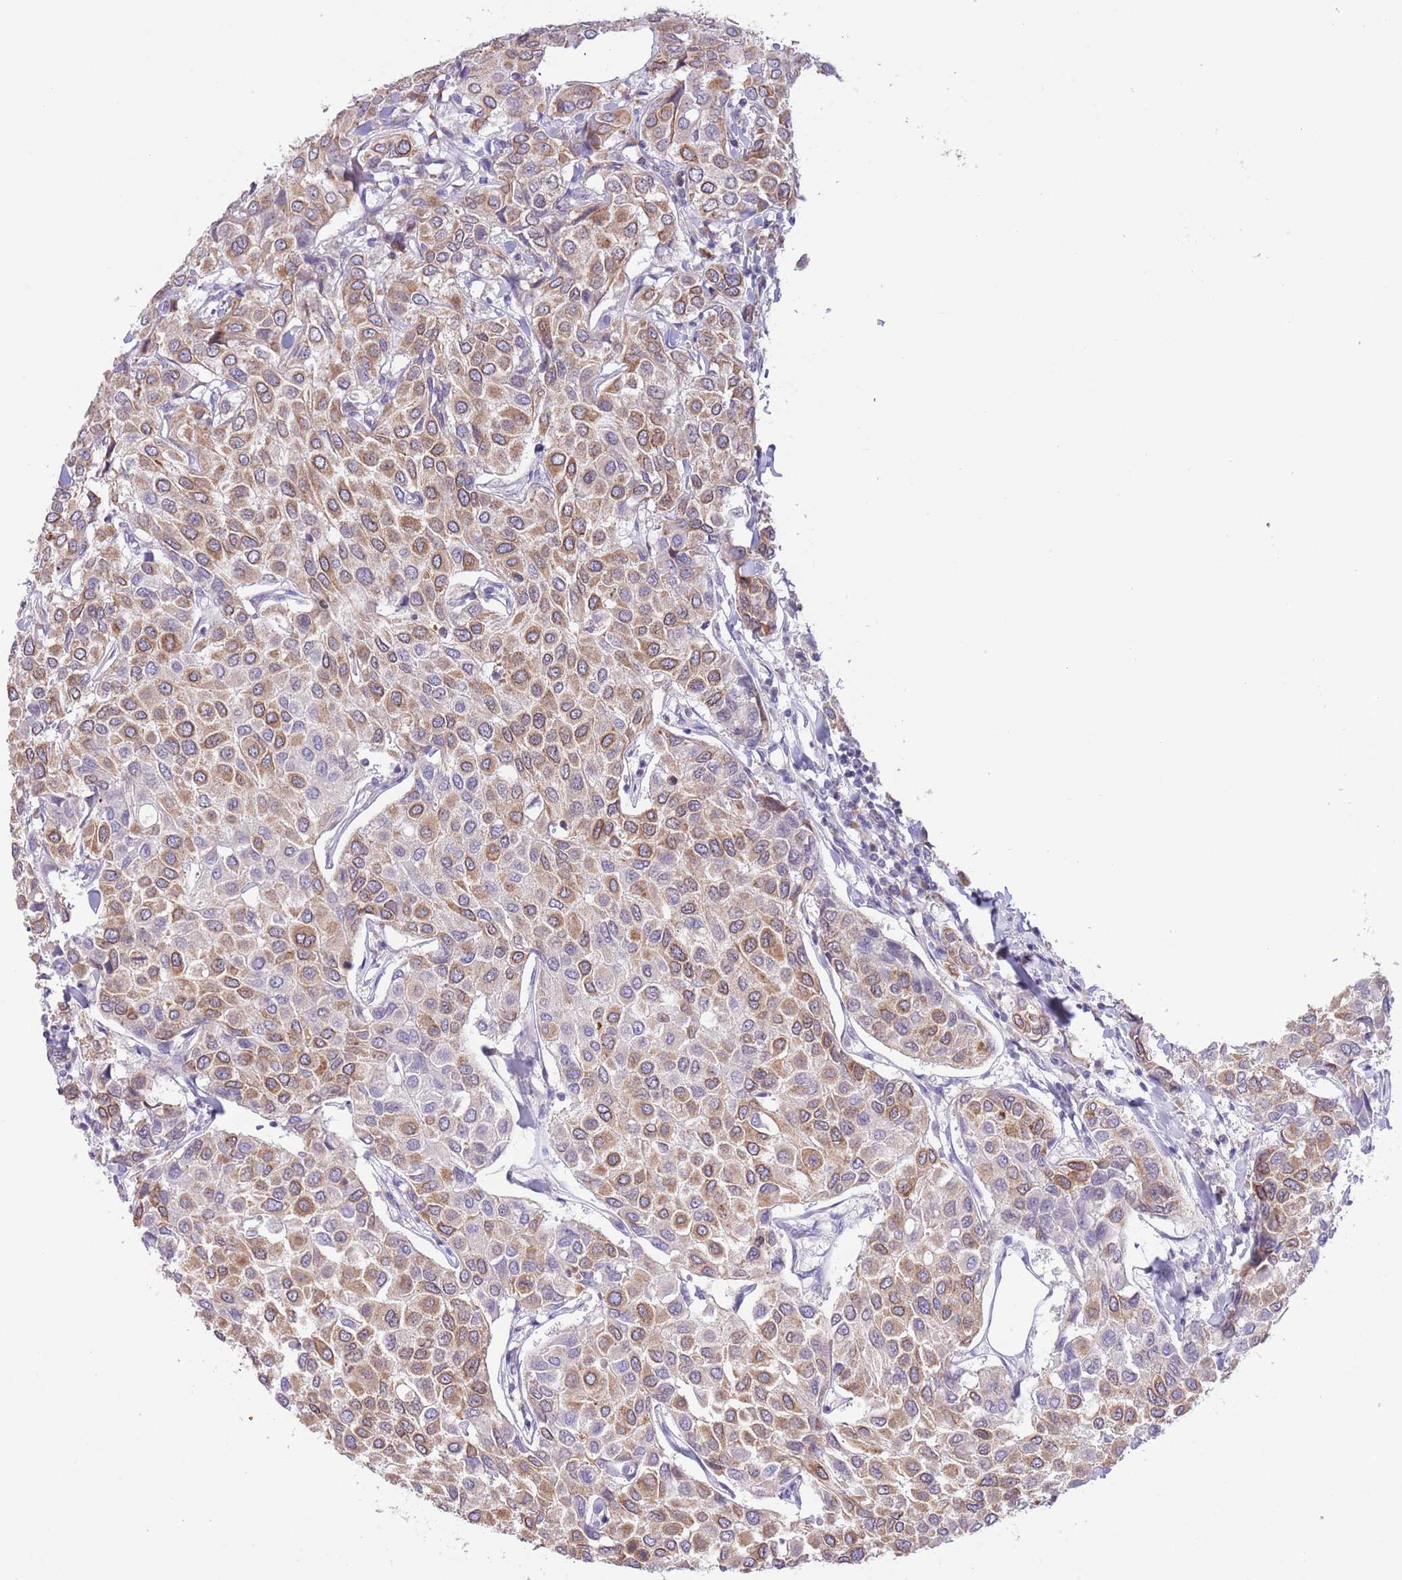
{"staining": {"intensity": "moderate", "quantity": ">75%", "location": "cytoplasmic/membranous"}, "tissue": "breast cancer", "cell_type": "Tumor cells", "image_type": "cancer", "snomed": [{"axis": "morphology", "description": "Duct carcinoma"}, {"axis": "topography", "description": "Breast"}], "caption": "Brown immunohistochemical staining in human breast intraductal carcinoma exhibits moderate cytoplasmic/membranous staining in about >75% of tumor cells. Using DAB (brown) and hematoxylin (blue) stains, captured at high magnification using brightfield microscopy.", "gene": "EBPL", "patient": {"sex": "female", "age": 55}}